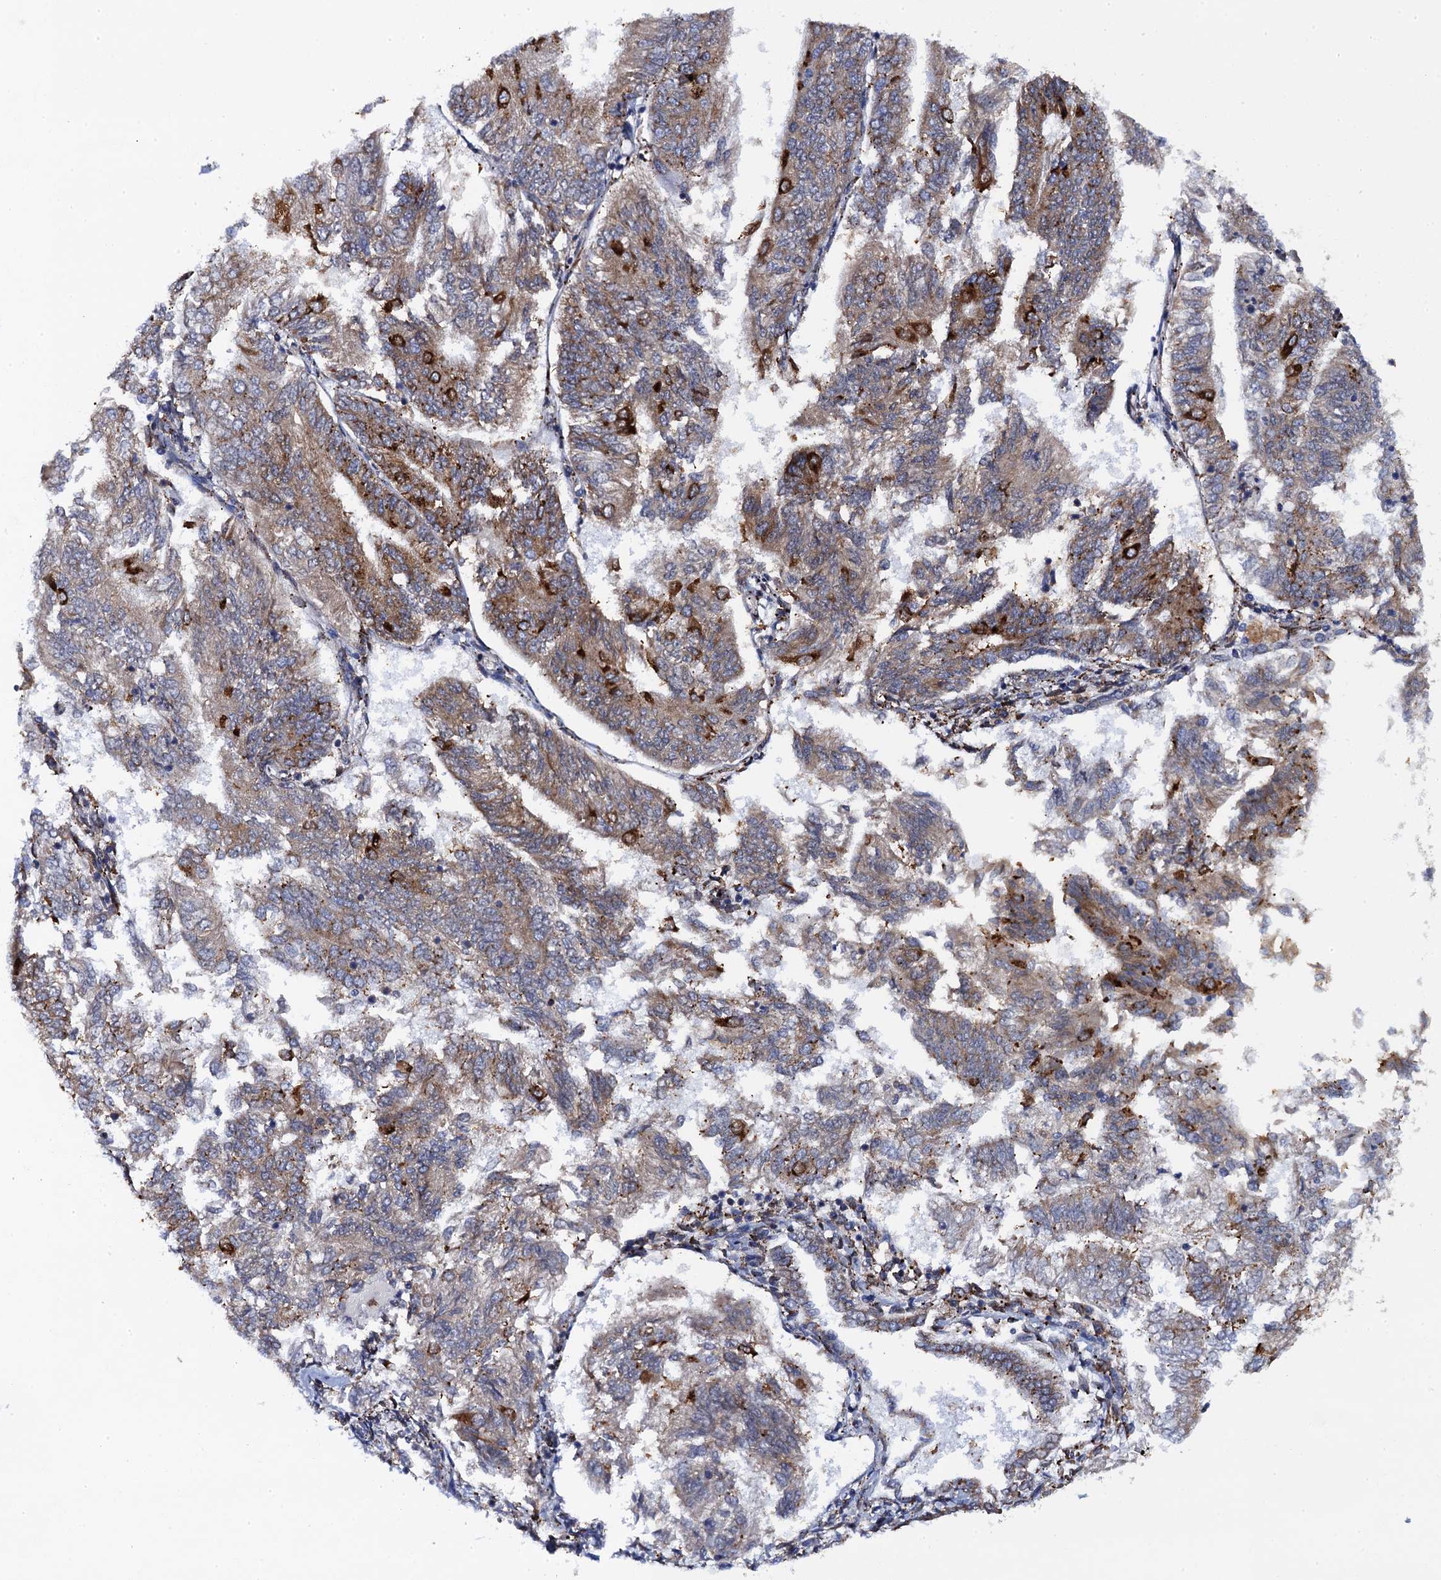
{"staining": {"intensity": "strong", "quantity": "25%-75%", "location": "cytoplasmic/membranous"}, "tissue": "endometrial cancer", "cell_type": "Tumor cells", "image_type": "cancer", "snomed": [{"axis": "morphology", "description": "Adenocarcinoma, NOS"}, {"axis": "topography", "description": "Endometrium"}], "caption": "Immunohistochemical staining of human adenocarcinoma (endometrial) shows high levels of strong cytoplasmic/membranous protein positivity in about 25%-75% of tumor cells.", "gene": "POGLUT3", "patient": {"sex": "female", "age": 58}}